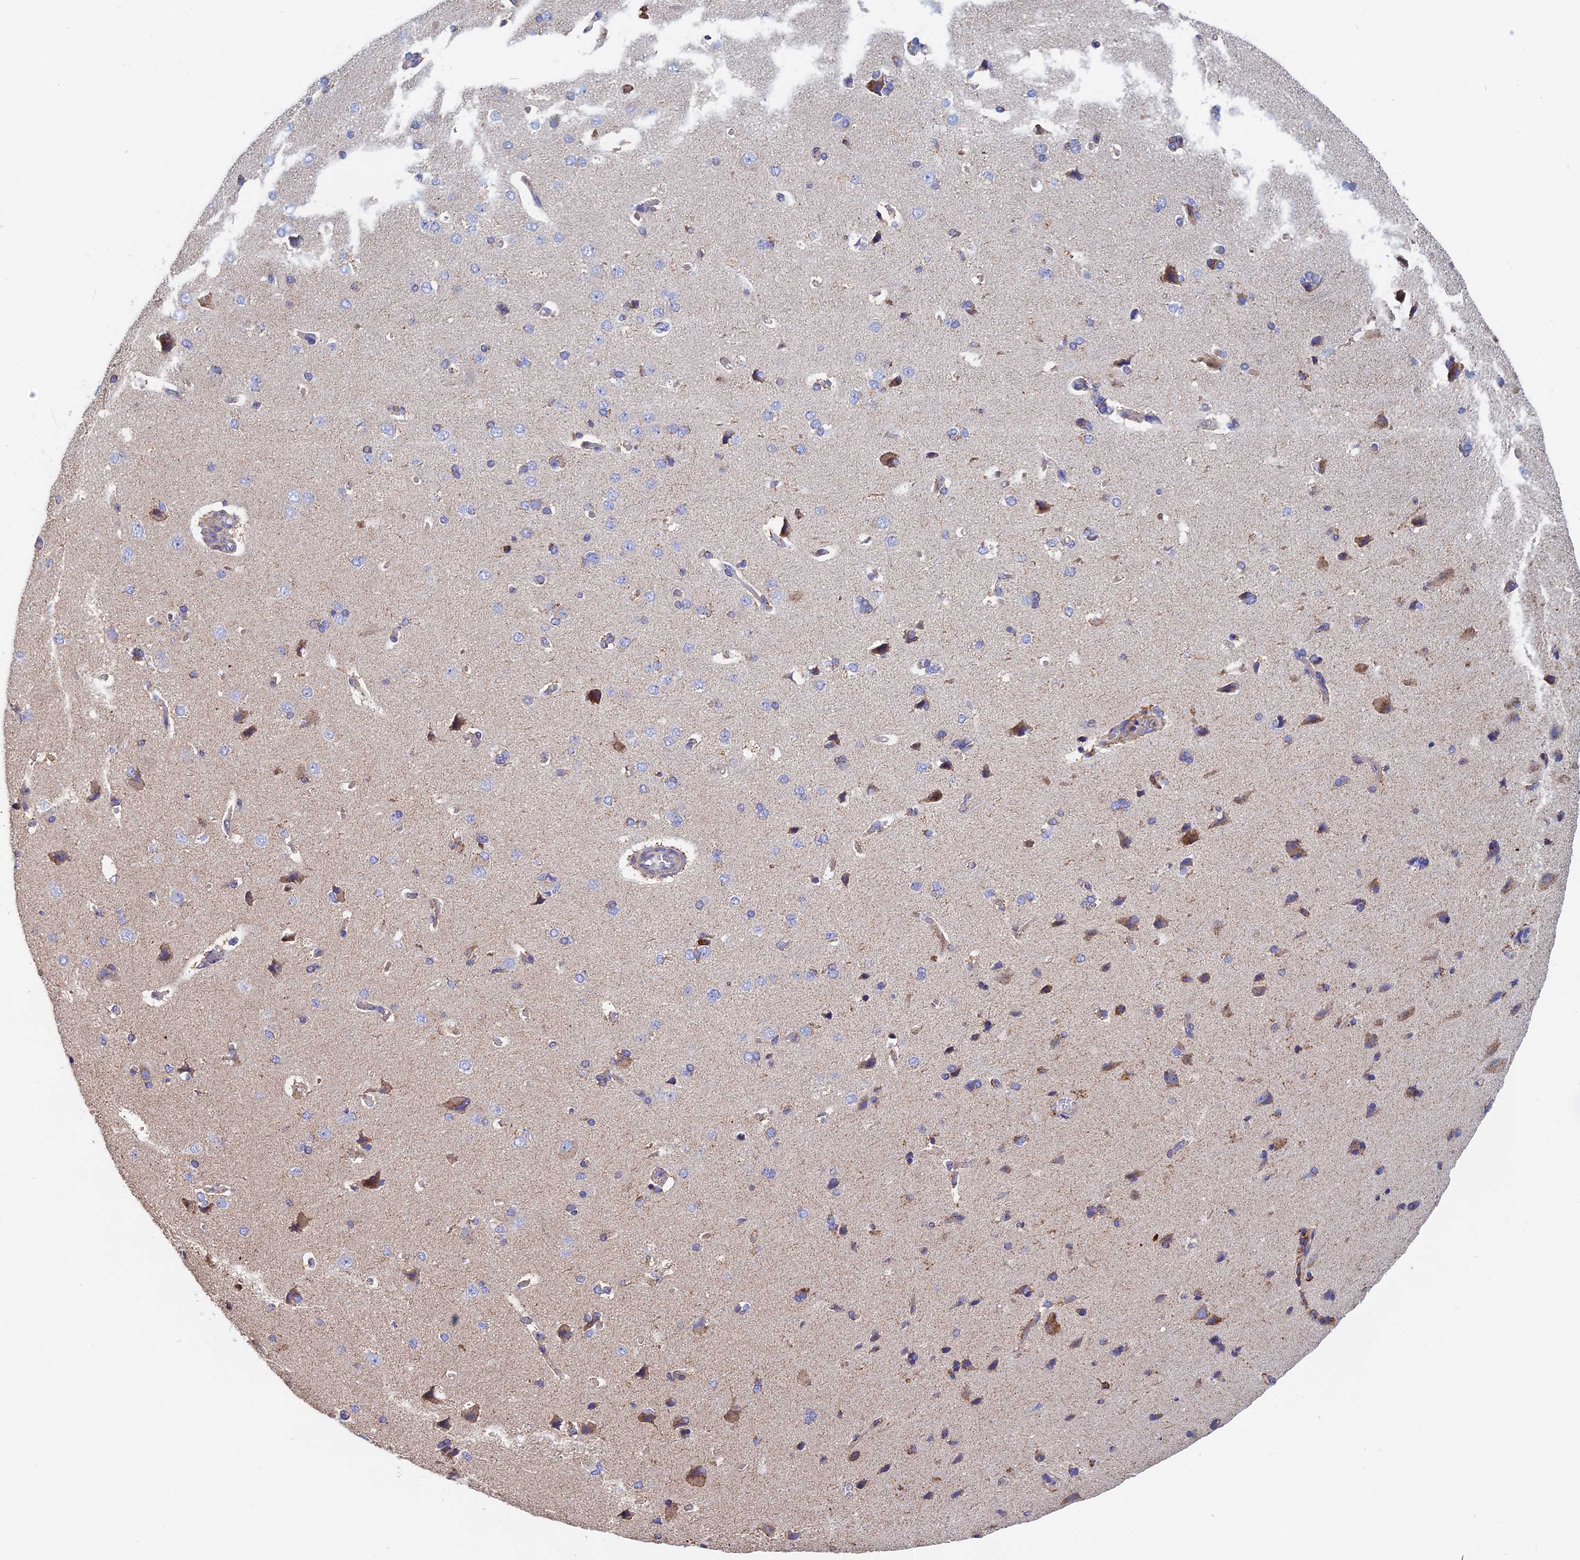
{"staining": {"intensity": "weak", "quantity": "25%-75%", "location": "cytoplasmic/membranous"}, "tissue": "cerebral cortex", "cell_type": "Endothelial cells", "image_type": "normal", "snomed": [{"axis": "morphology", "description": "Normal tissue, NOS"}, {"axis": "topography", "description": "Cerebral cortex"}], "caption": "Brown immunohistochemical staining in normal human cerebral cortex exhibits weak cytoplasmic/membranous expression in approximately 25%-75% of endothelial cells. The staining was performed using DAB to visualize the protein expression in brown, while the nuclei were stained in blue with hematoxylin (Magnification: 20x).", "gene": "HSD17B8", "patient": {"sex": "male", "age": 62}}